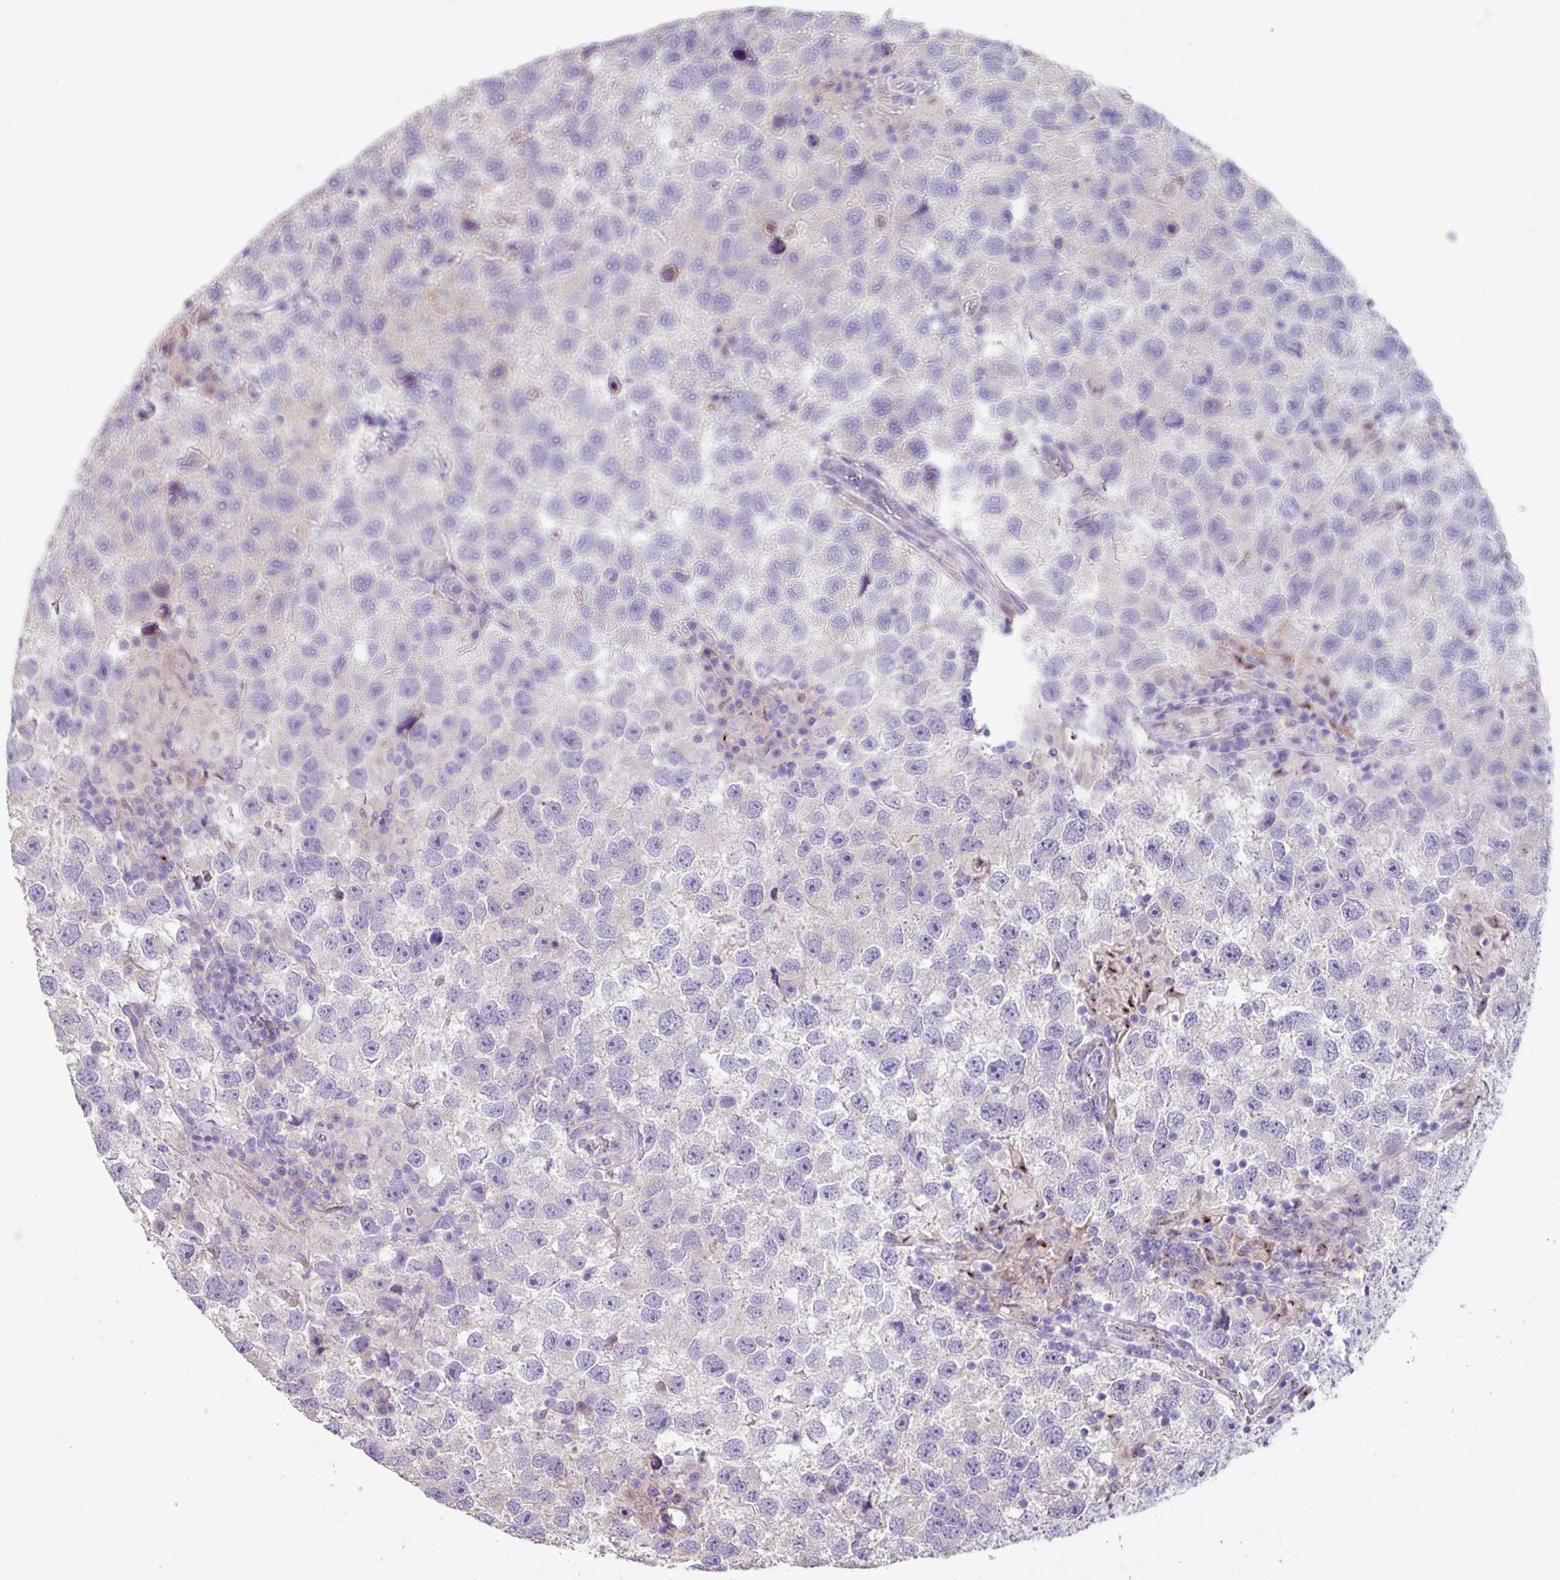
{"staining": {"intensity": "negative", "quantity": "none", "location": "none"}, "tissue": "testis cancer", "cell_type": "Tumor cells", "image_type": "cancer", "snomed": [{"axis": "morphology", "description": "Seminoma, NOS"}, {"axis": "topography", "description": "Testis"}], "caption": "Immunohistochemistry (IHC) image of human testis seminoma stained for a protein (brown), which exhibits no staining in tumor cells.", "gene": "ZG16", "patient": {"sex": "male", "age": 26}}